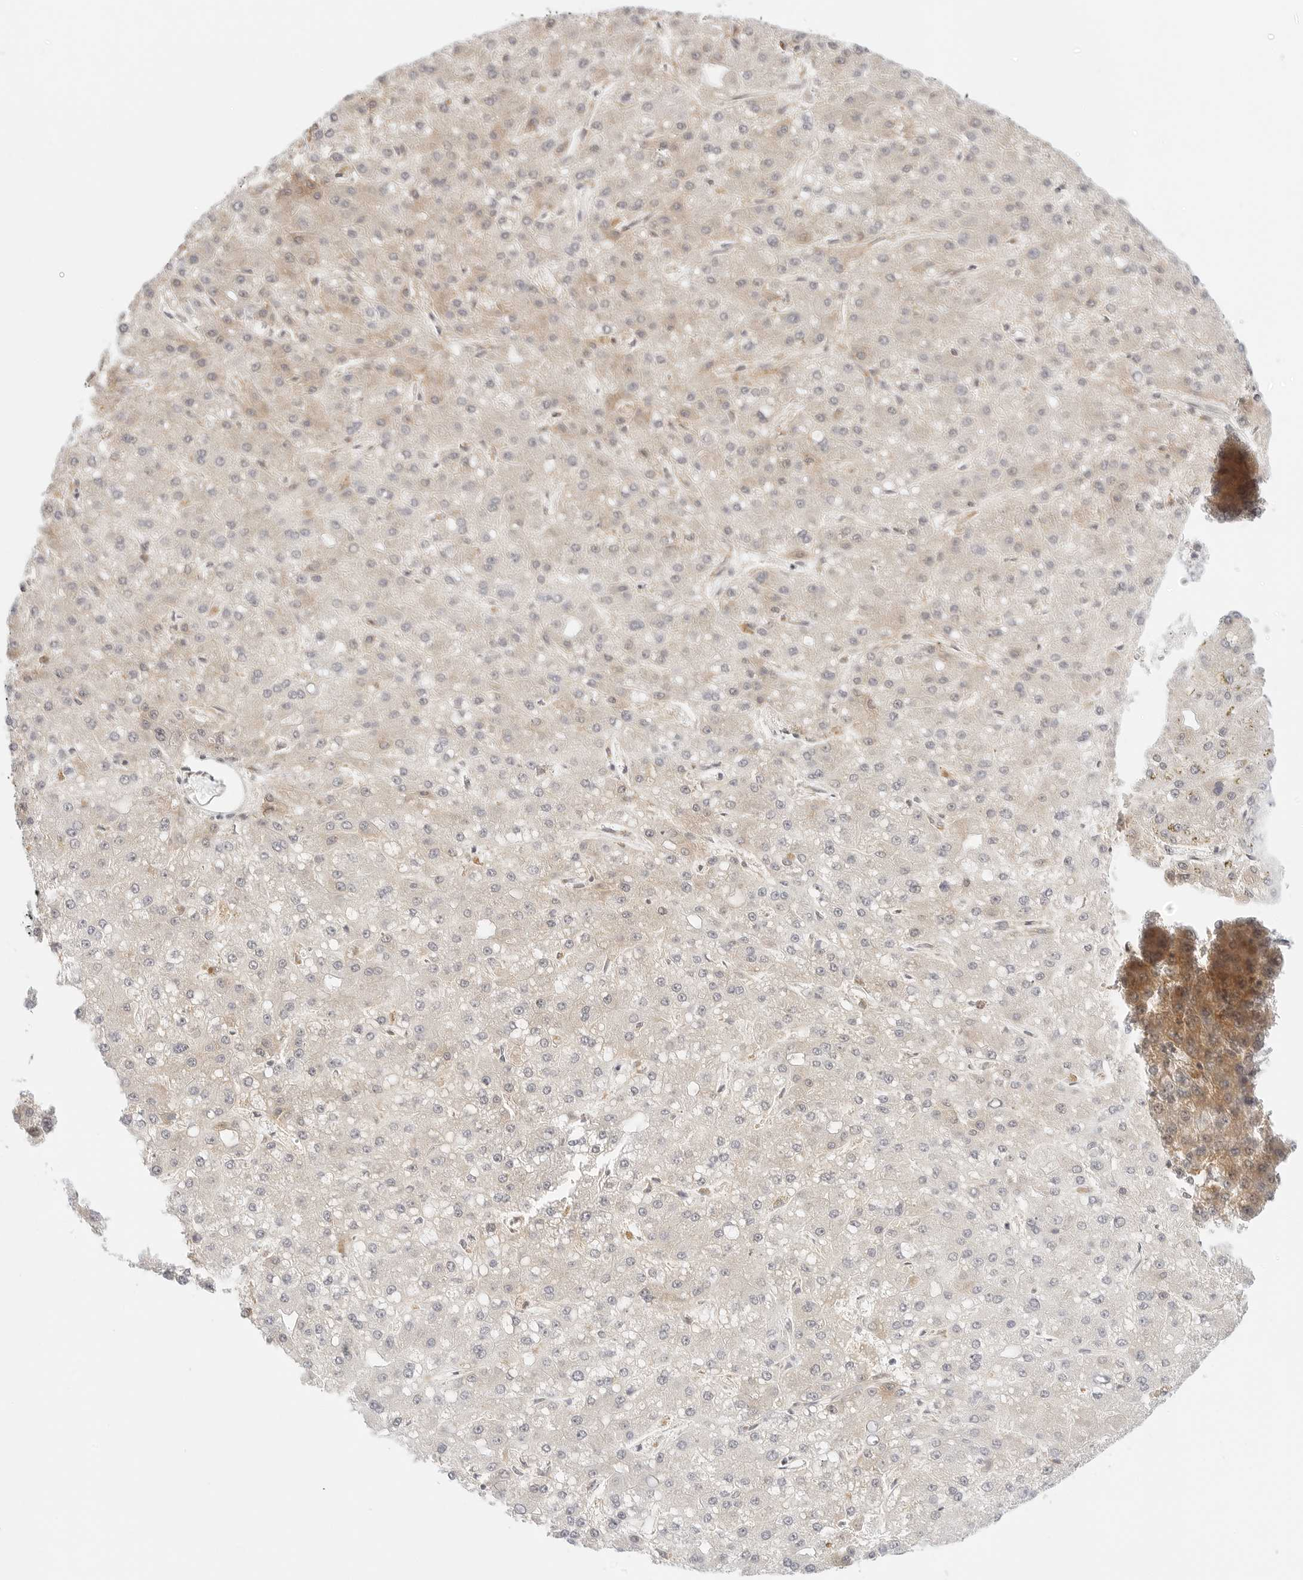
{"staining": {"intensity": "weak", "quantity": "<25%", "location": "cytoplasmic/membranous"}, "tissue": "liver cancer", "cell_type": "Tumor cells", "image_type": "cancer", "snomed": [{"axis": "morphology", "description": "Carcinoma, Hepatocellular, NOS"}, {"axis": "topography", "description": "Liver"}], "caption": "Immunohistochemistry (IHC) of human liver hepatocellular carcinoma demonstrates no positivity in tumor cells.", "gene": "ERO1B", "patient": {"sex": "male", "age": 67}}